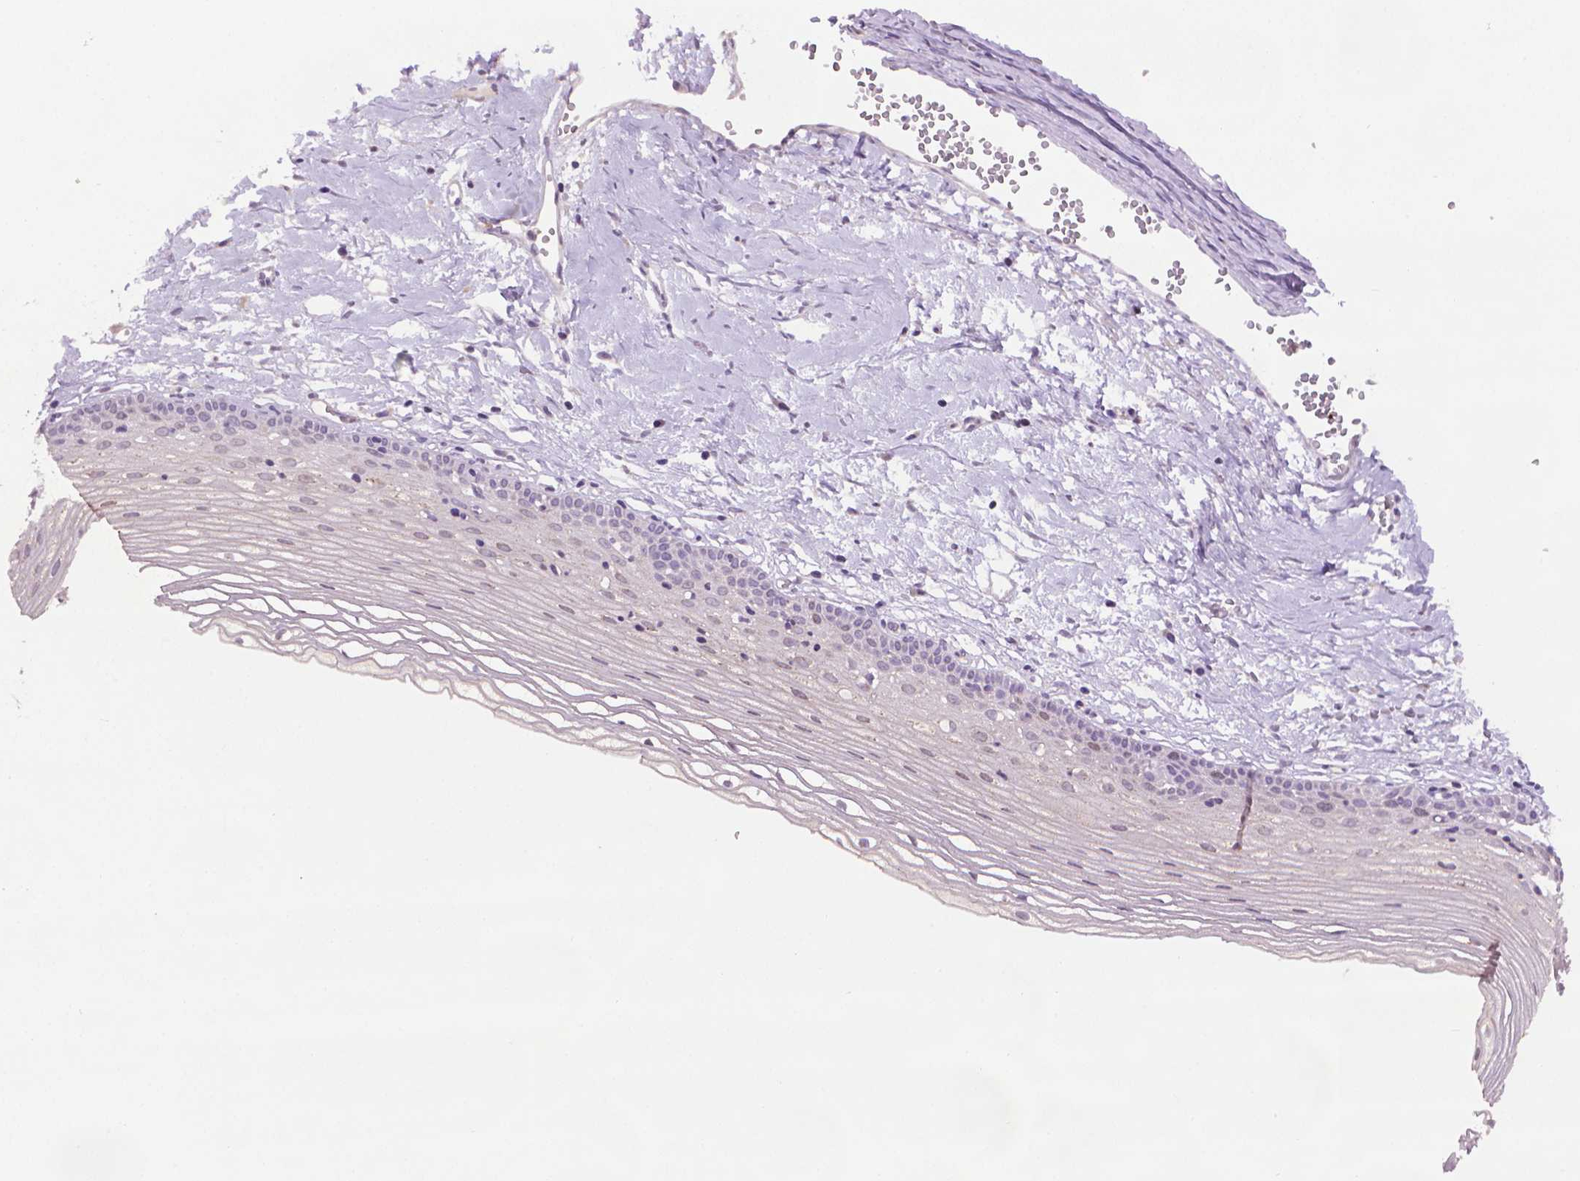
{"staining": {"intensity": "negative", "quantity": "none", "location": "none"}, "tissue": "cervix", "cell_type": "Glandular cells", "image_type": "normal", "snomed": [{"axis": "morphology", "description": "Normal tissue, NOS"}, {"axis": "topography", "description": "Cervix"}], "caption": "DAB (3,3'-diaminobenzidine) immunohistochemical staining of unremarkable cervix exhibits no significant expression in glandular cells. (DAB IHC with hematoxylin counter stain).", "gene": "CDKN2D", "patient": {"sex": "female", "age": 40}}